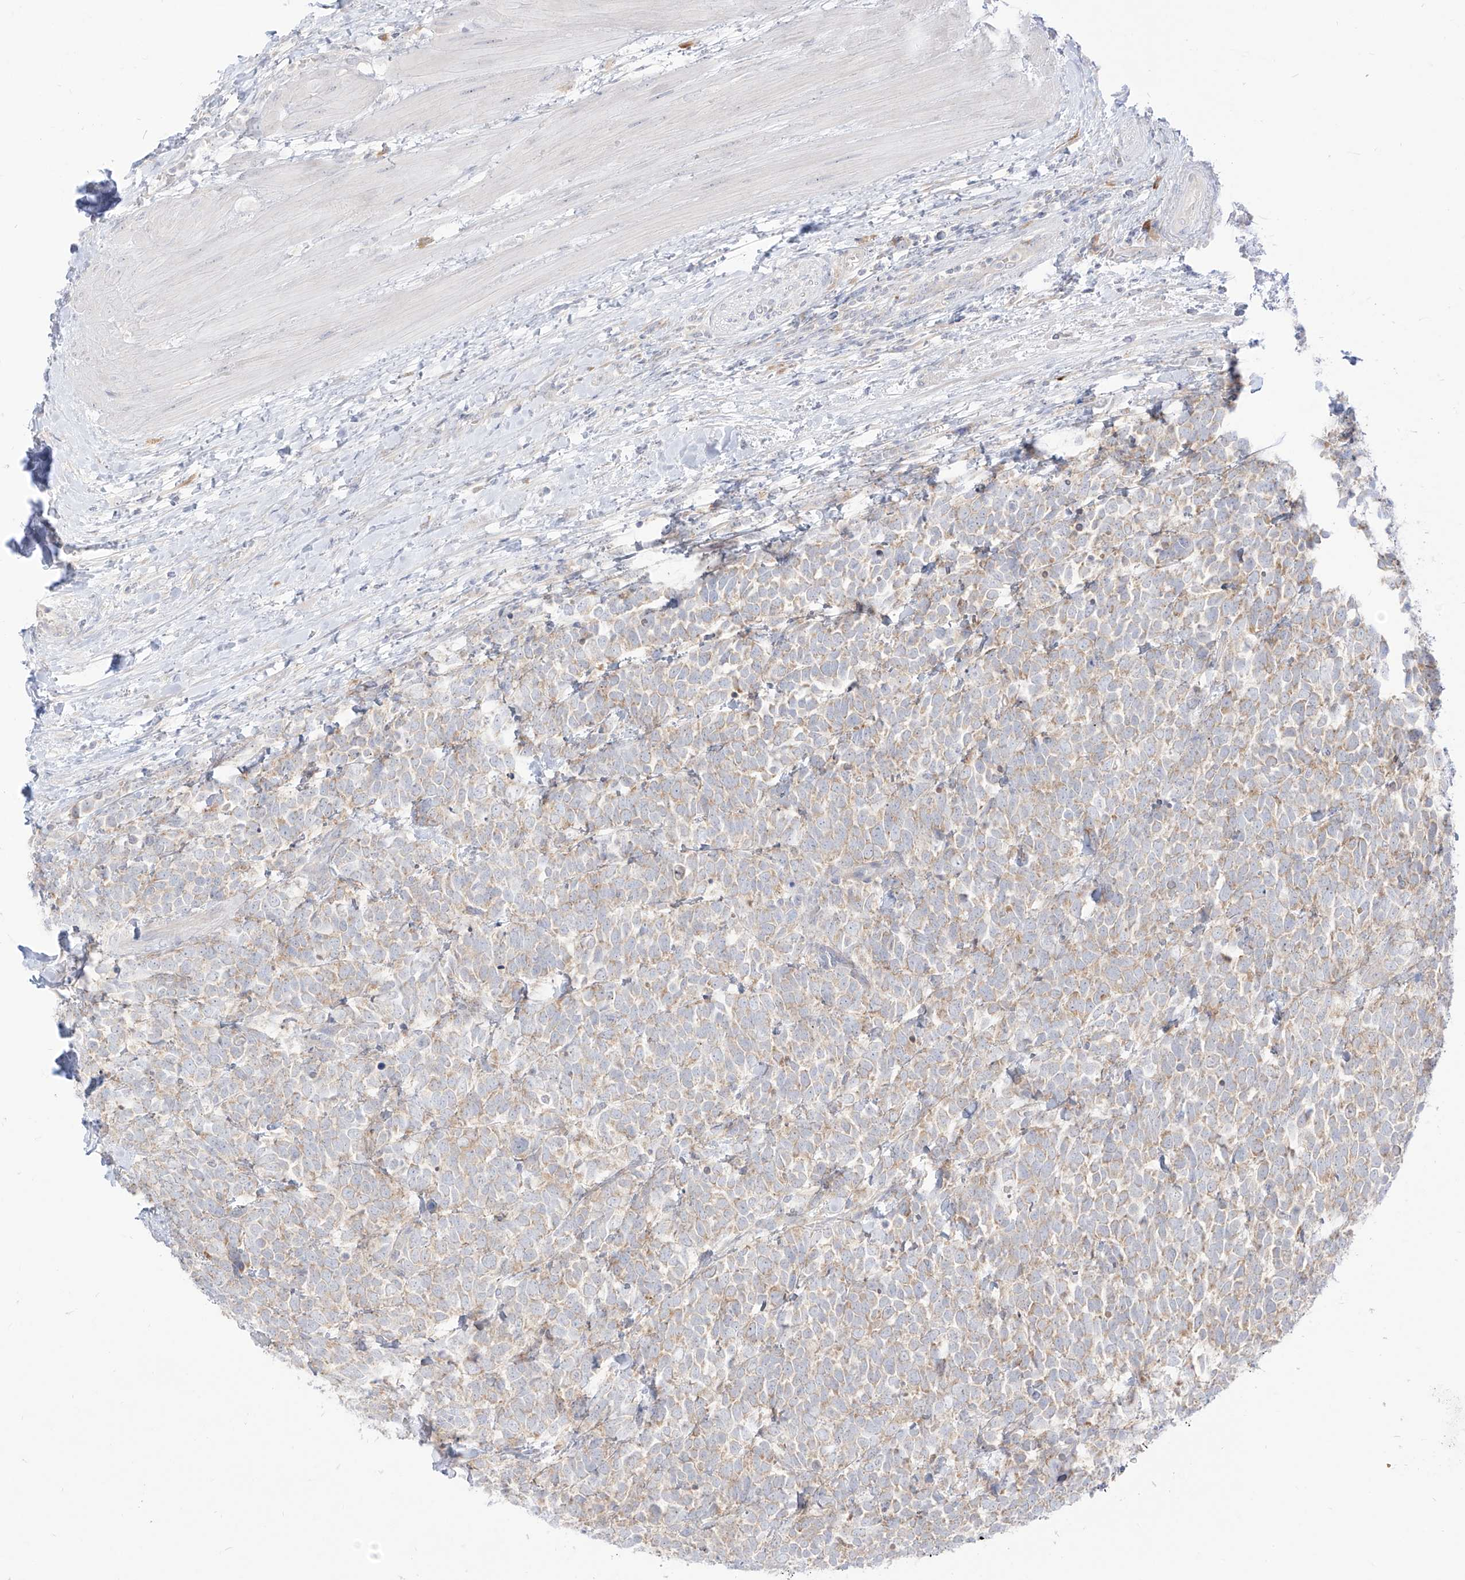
{"staining": {"intensity": "weak", "quantity": "25%-75%", "location": "cytoplasmic/membranous"}, "tissue": "urothelial cancer", "cell_type": "Tumor cells", "image_type": "cancer", "snomed": [{"axis": "morphology", "description": "Urothelial carcinoma, High grade"}, {"axis": "topography", "description": "Urinary bladder"}], "caption": "Immunohistochemical staining of urothelial carcinoma (high-grade) reveals low levels of weak cytoplasmic/membranous staining in approximately 25%-75% of tumor cells. (DAB = brown stain, brightfield microscopy at high magnification).", "gene": "SYTL3", "patient": {"sex": "female", "age": 82}}